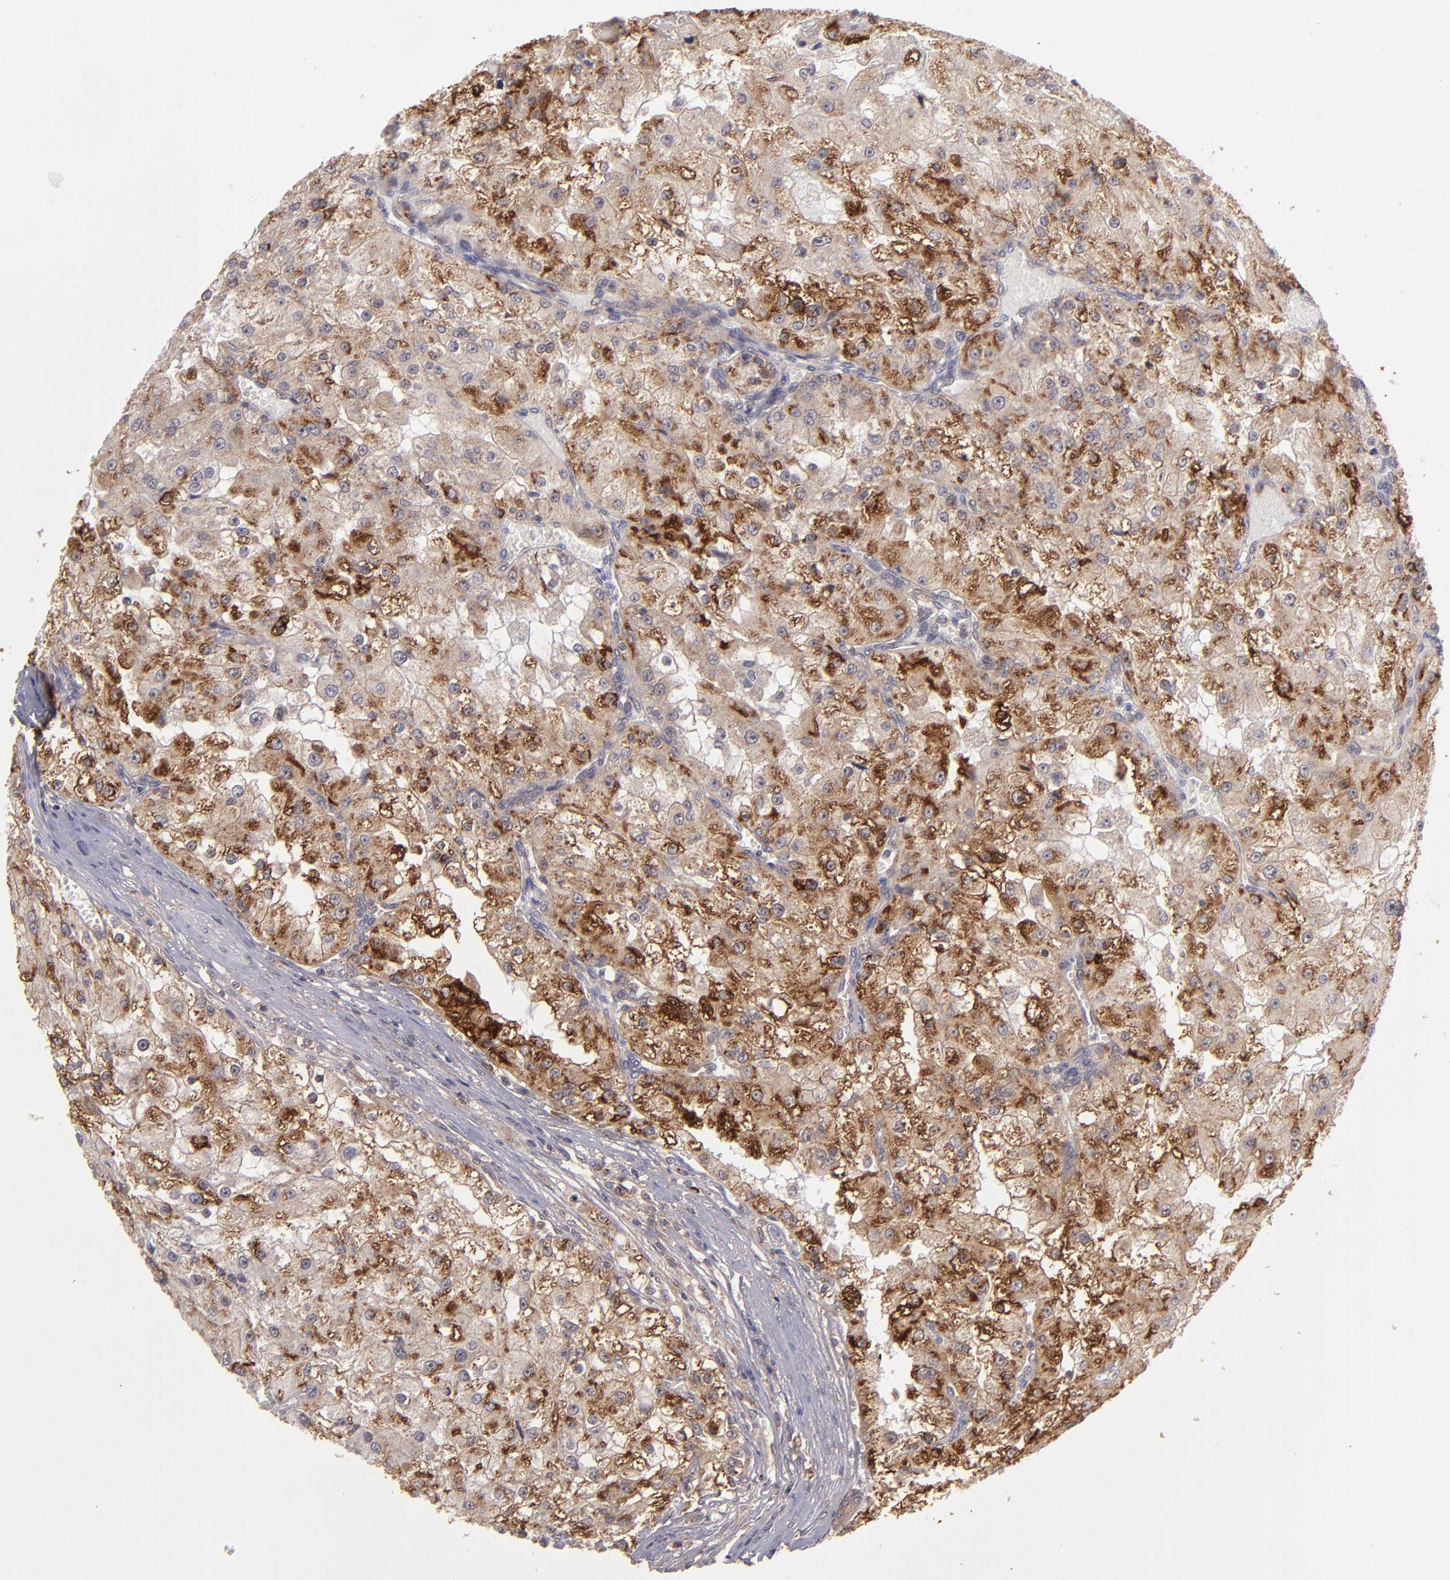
{"staining": {"intensity": "moderate", "quantity": ">75%", "location": "cytoplasmic/membranous"}, "tissue": "renal cancer", "cell_type": "Tumor cells", "image_type": "cancer", "snomed": [{"axis": "morphology", "description": "Adenocarcinoma, NOS"}, {"axis": "topography", "description": "Kidney"}], "caption": "Protein analysis of renal cancer tissue demonstrates moderate cytoplasmic/membranous positivity in approximately >75% of tumor cells.", "gene": "ZFYVE1", "patient": {"sex": "female", "age": 74}}